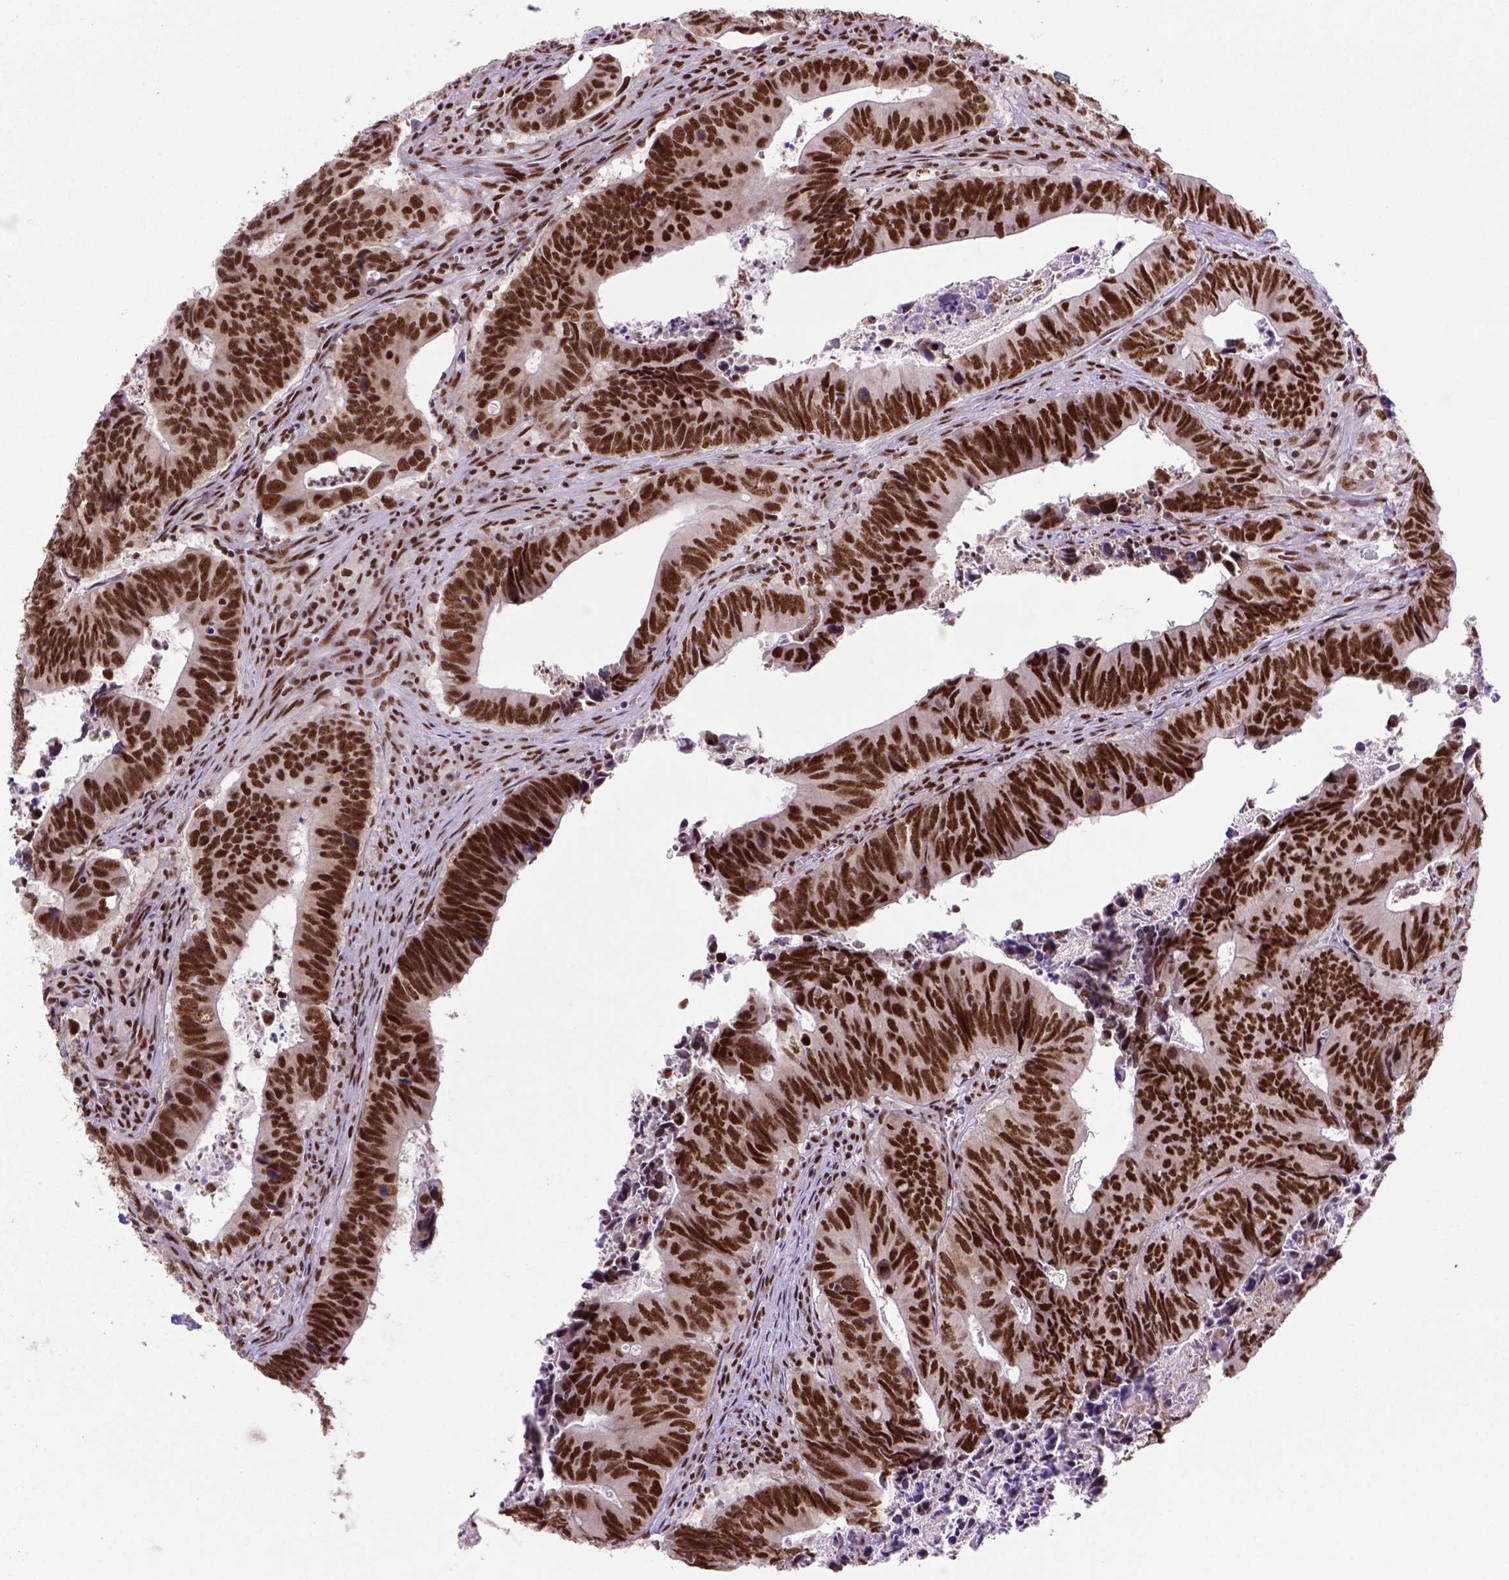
{"staining": {"intensity": "strong", "quantity": ">75%", "location": "nuclear"}, "tissue": "colorectal cancer", "cell_type": "Tumor cells", "image_type": "cancer", "snomed": [{"axis": "morphology", "description": "Adenocarcinoma, NOS"}, {"axis": "topography", "description": "Colon"}], "caption": "IHC of adenocarcinoma (colorectal) demonstrates high levels of strong nuclear staining in about >75% of tumor cells. (brown staining indicates protein expression, while blue staining denotes nuclei).", "gene": "NSMCE2", "patient": {"sex": "female", "age": 82}}